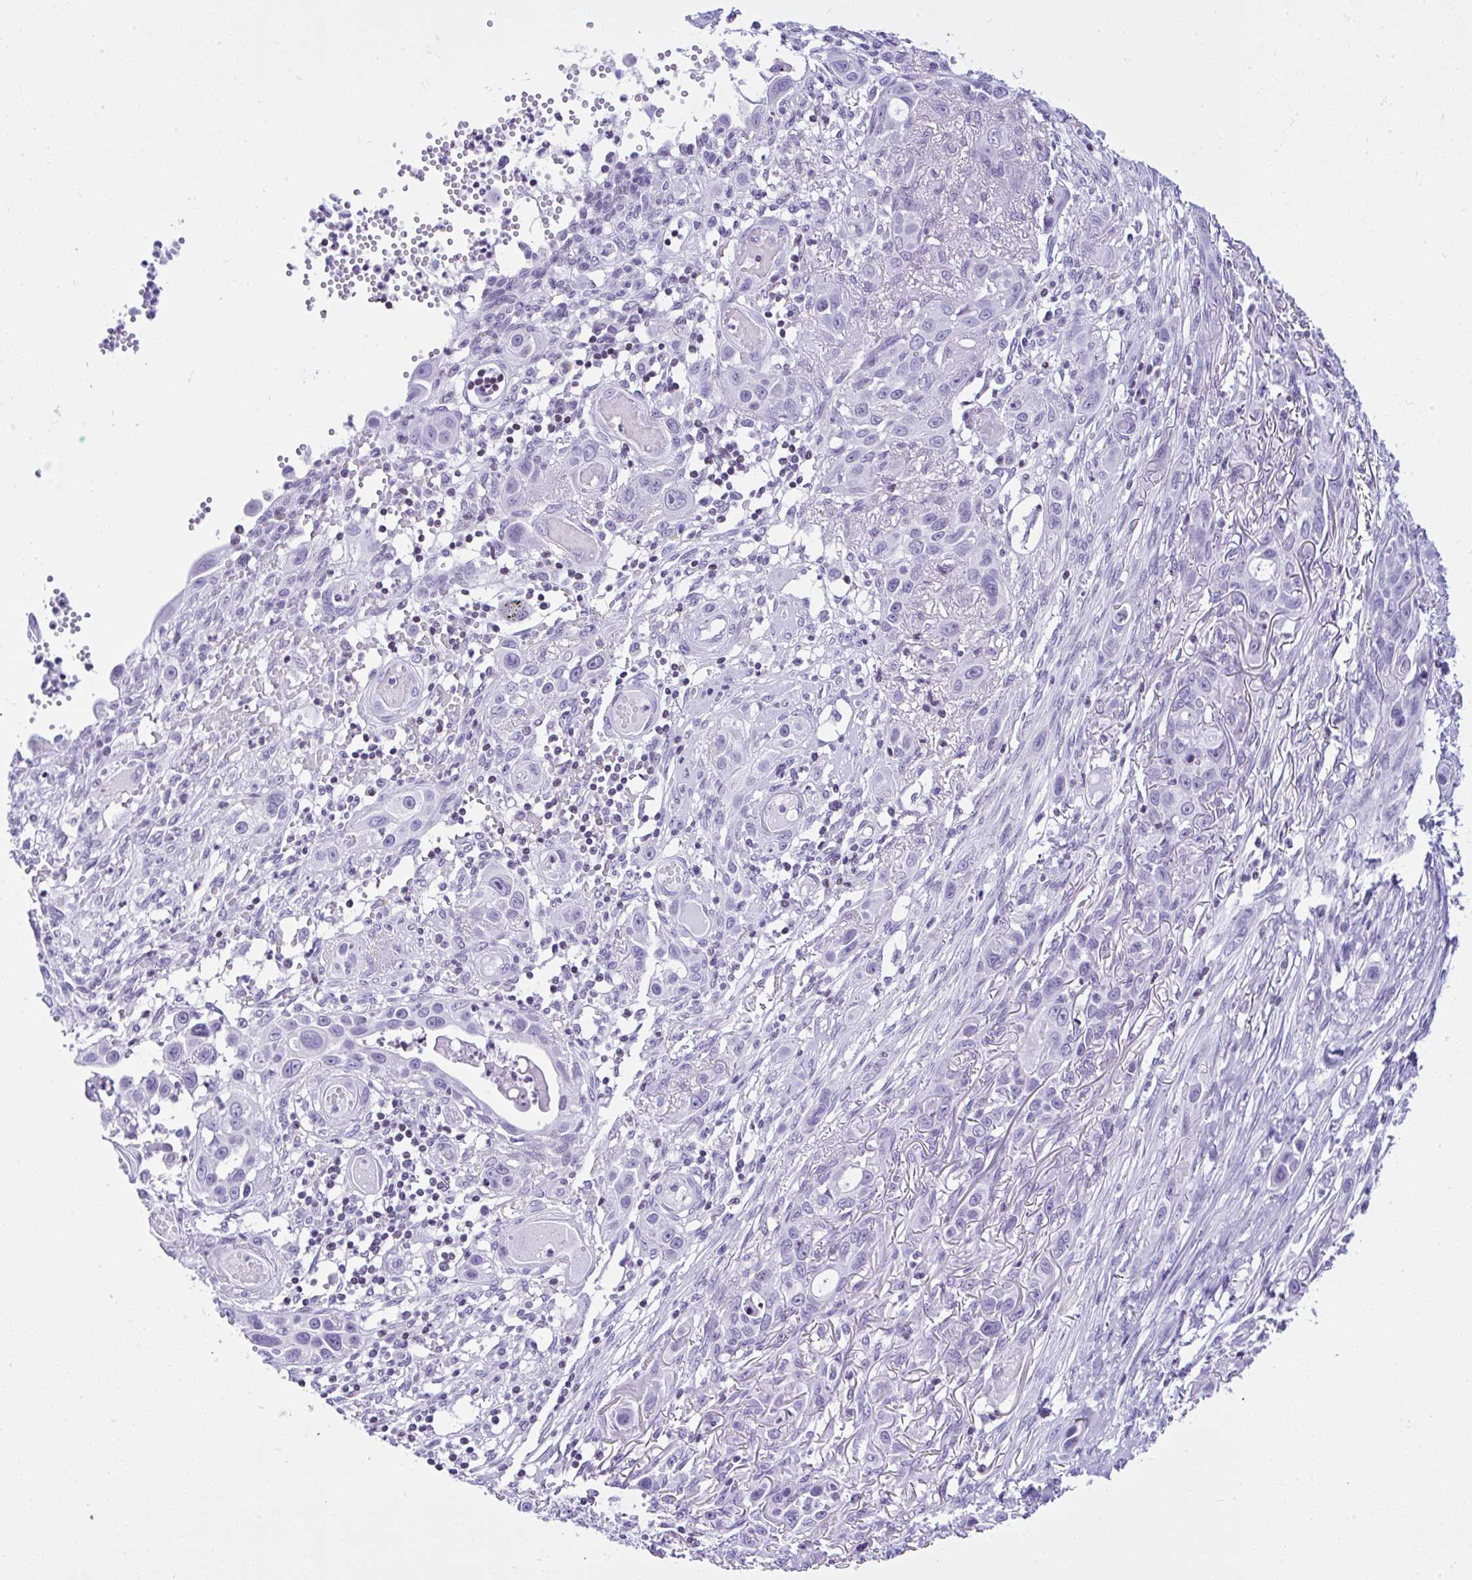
{"staining": {"intensity": "negative", "quantity": "none", "location": "none"}, "tissue": "skin cancer", "cell_type": "Tumor cells", "image_type": "cancer", "snomed": [{"axis": "morphology", "description": "Squamous cell carcinoma, NOS"}, {"axis": "topography", "description": "Skin"}], "caption": "High power microscopy micrograph of an immunohistochemistry photomicrograph of skin cancer (squamous cell carcinoma), revealing no significant expression in tumor cells. (DAB (3,3'-diaminobenzidine) immunohistochemistry (IHC) visualized using brightfield microscopy, high magnification).", "gene": "KRT27", "patient": {"sex": "female", "age": 69}}